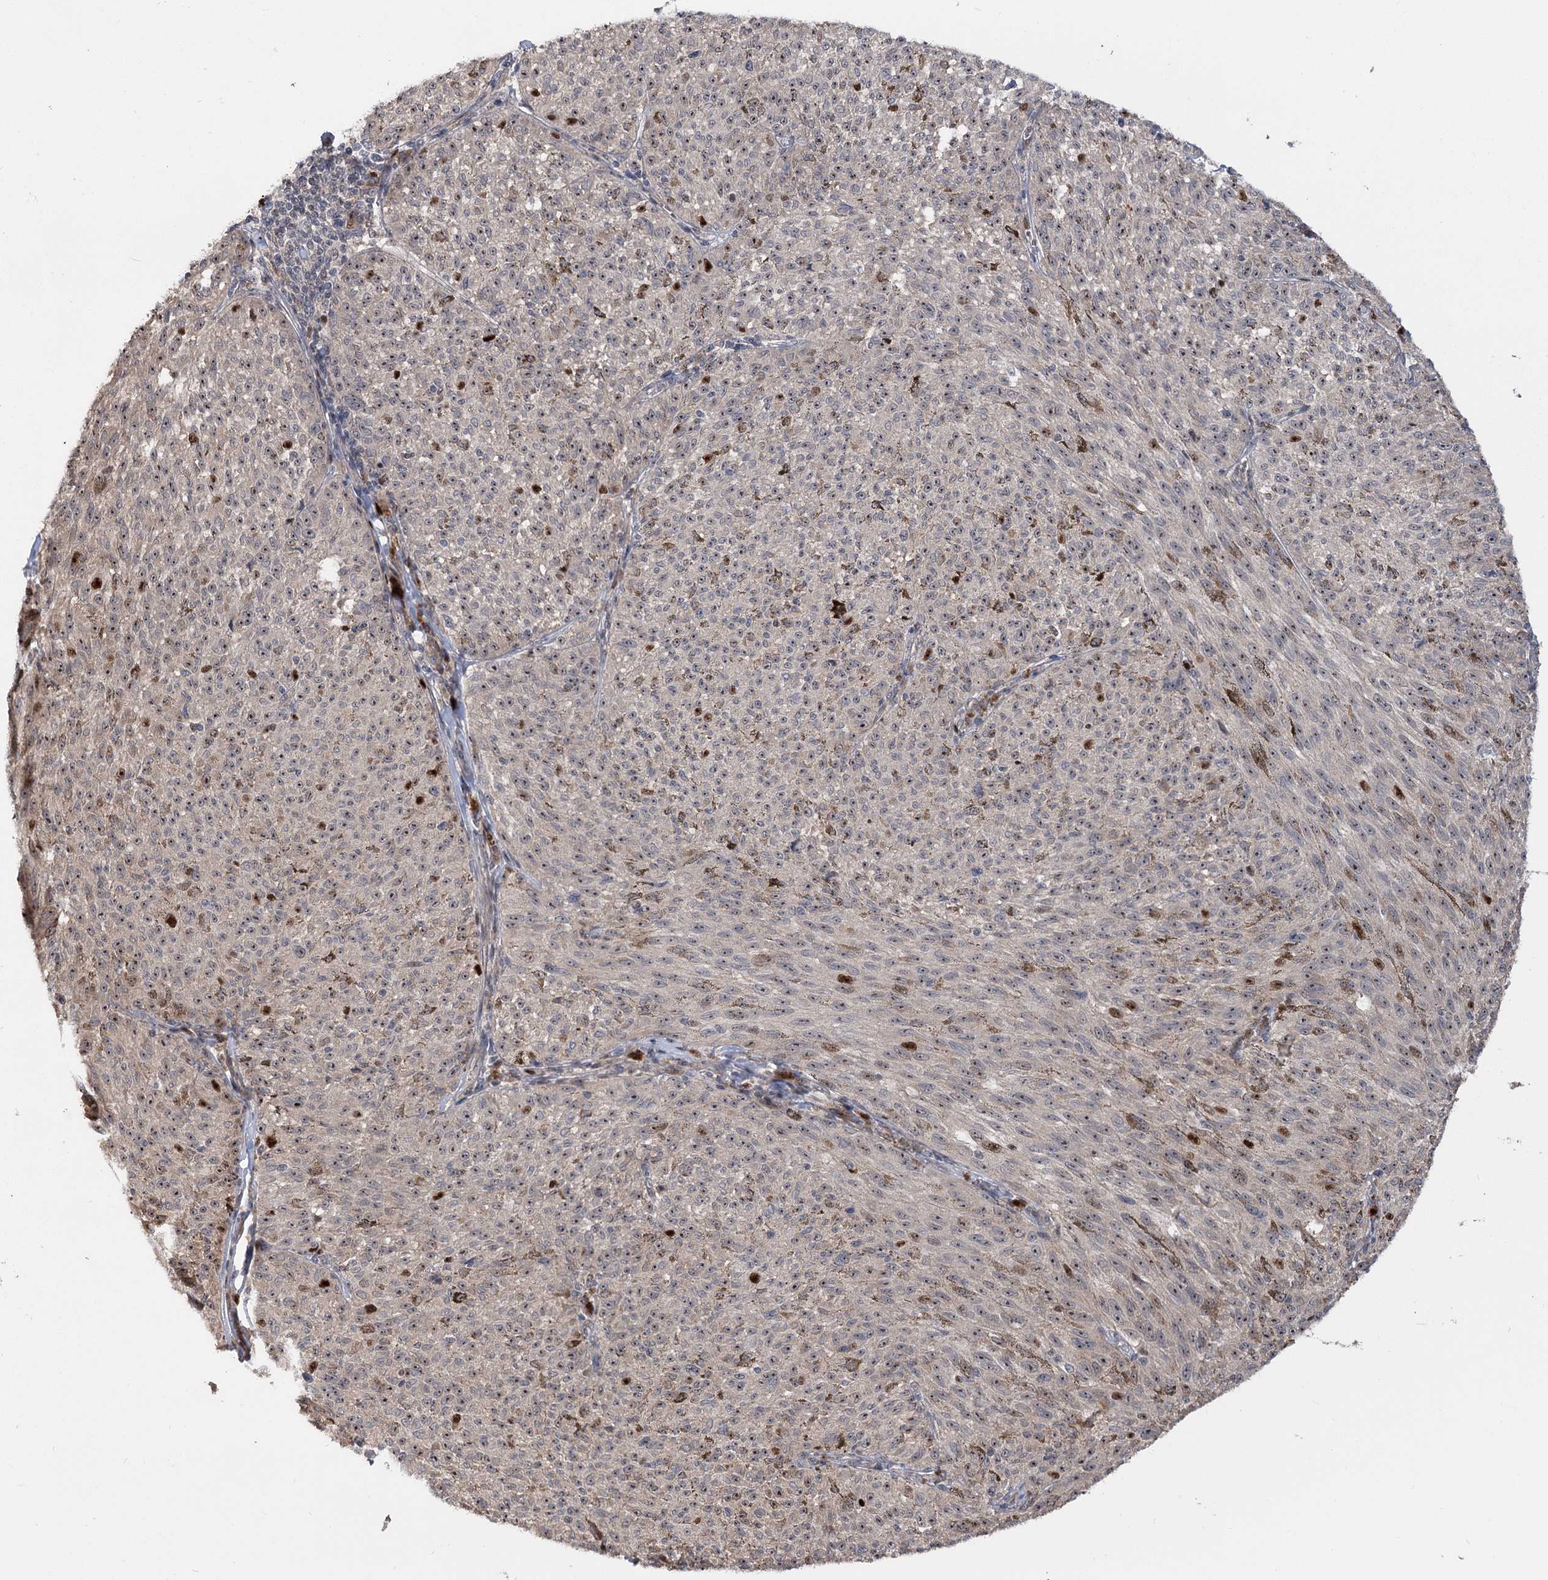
{"staining": {"intensity": "moderate", "quantity": "<25%", "location": "nuclear"}, "tissue": "melanoma", "cell_type": "Tumor cells", "image_type": "cancer", "snomed": [{"axis": "morphology", "description": "Malignant melanoma, NOS"}, {"axis": "topography", "description": "Skin"}], "caption": "Protein analysis of malignant melanoma tissue exhibits moderate nuclear expression in about <25% of tumor cells.", "gene": "PIK3C2A", "patient": {"sex": "female", "age": 72}}